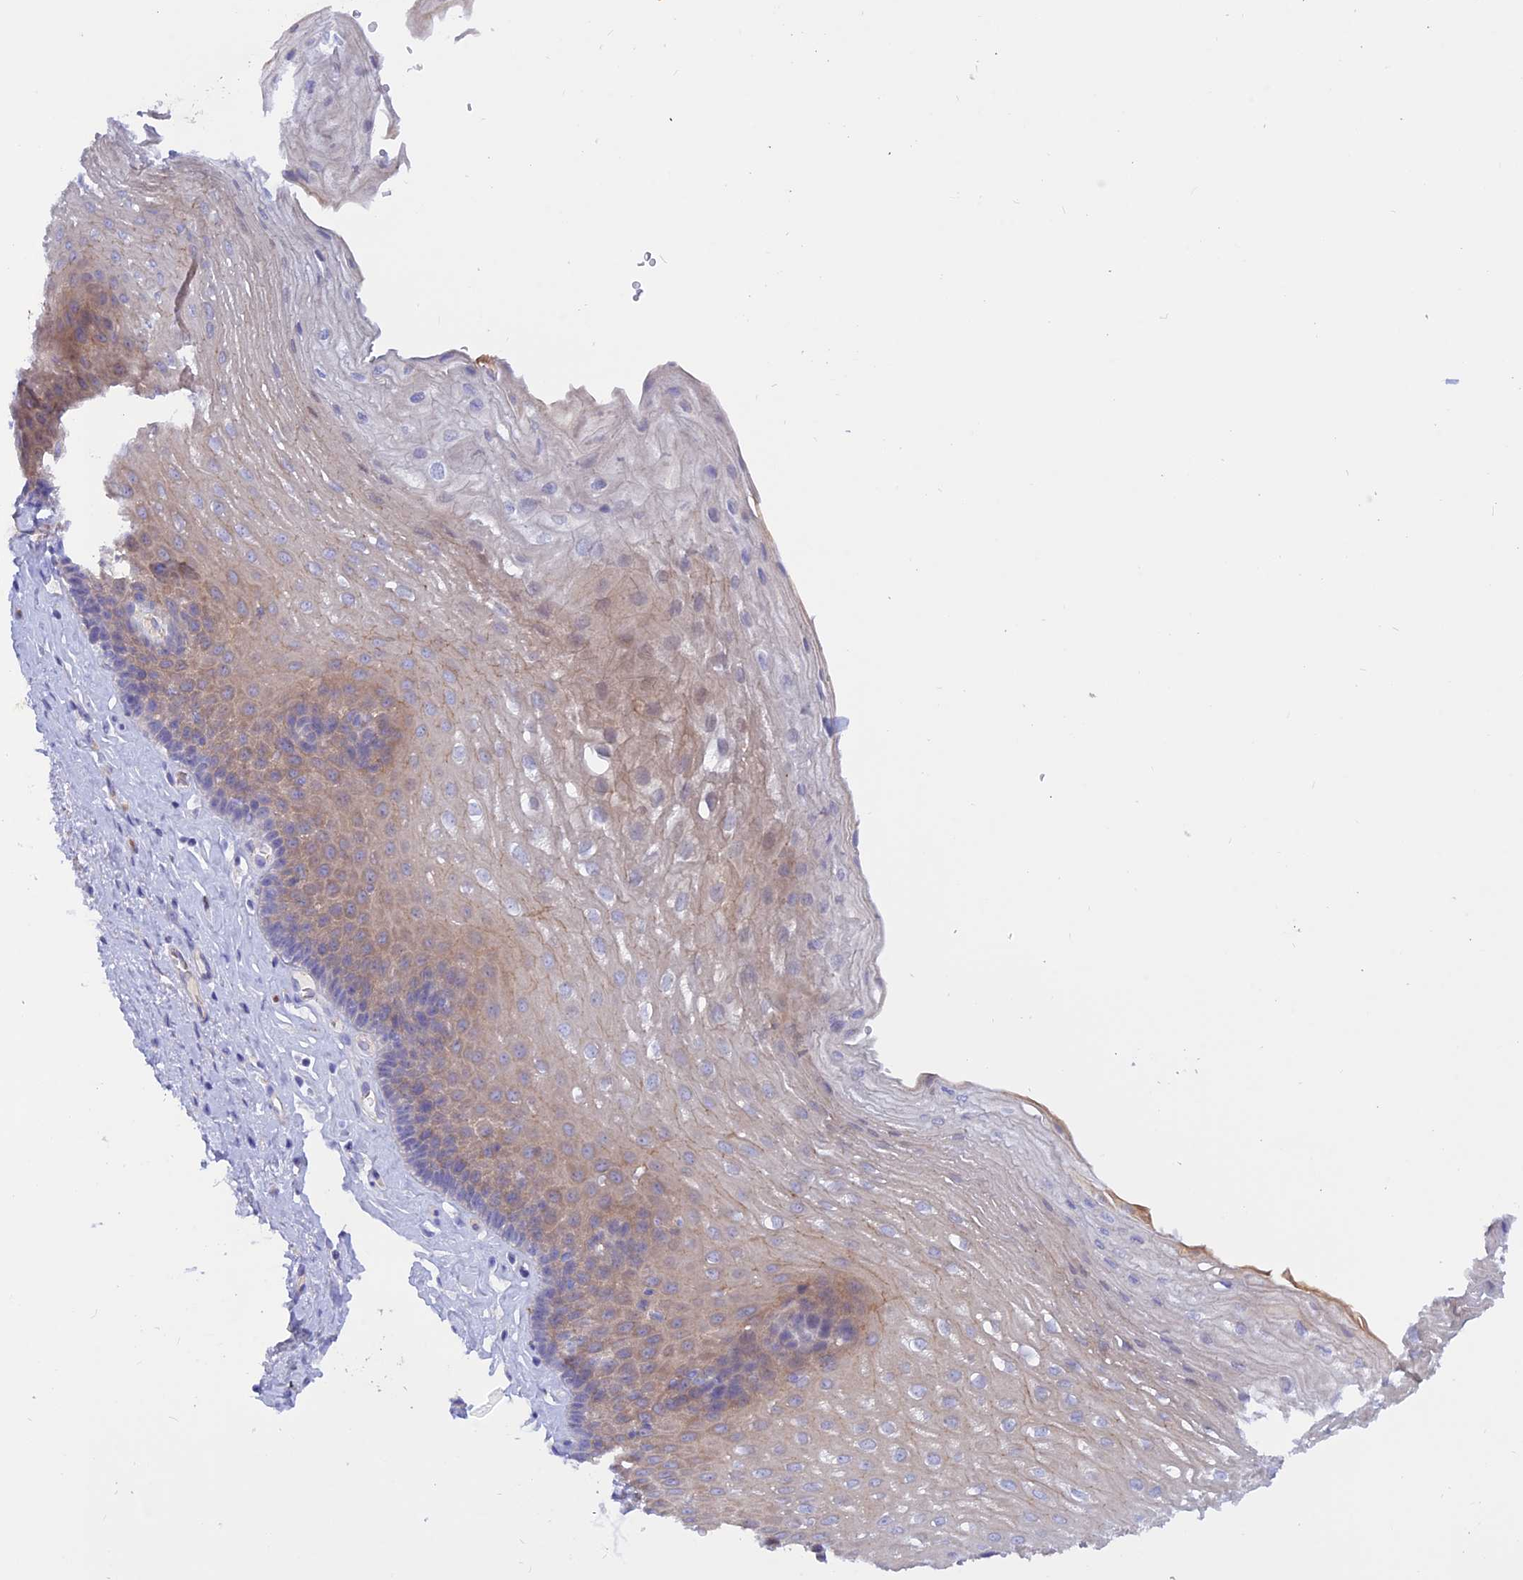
{"staining": {"intensity": "weak", "quantity": "25%-75%", "location": "cytoplasmic/membranous"}, "tissue": "esophagus", "cell_type": "Squamous epithelial cells", "image_type": "normal", "snomed": [{"axis": "morphology", "description": "Normal tissue, NOS"}, {"axis": "topography", "description": "Esophagus"}], "caption": "Immunohistochemical staining of unremarkable human esophagus demonstrates 25%-75% levels of weak cytoplasmic/membranous protein staining in about 25%-75% of squamous epithelial cells.", "gene": "GK5", "patient": {"sex": "female", "age": 66}}